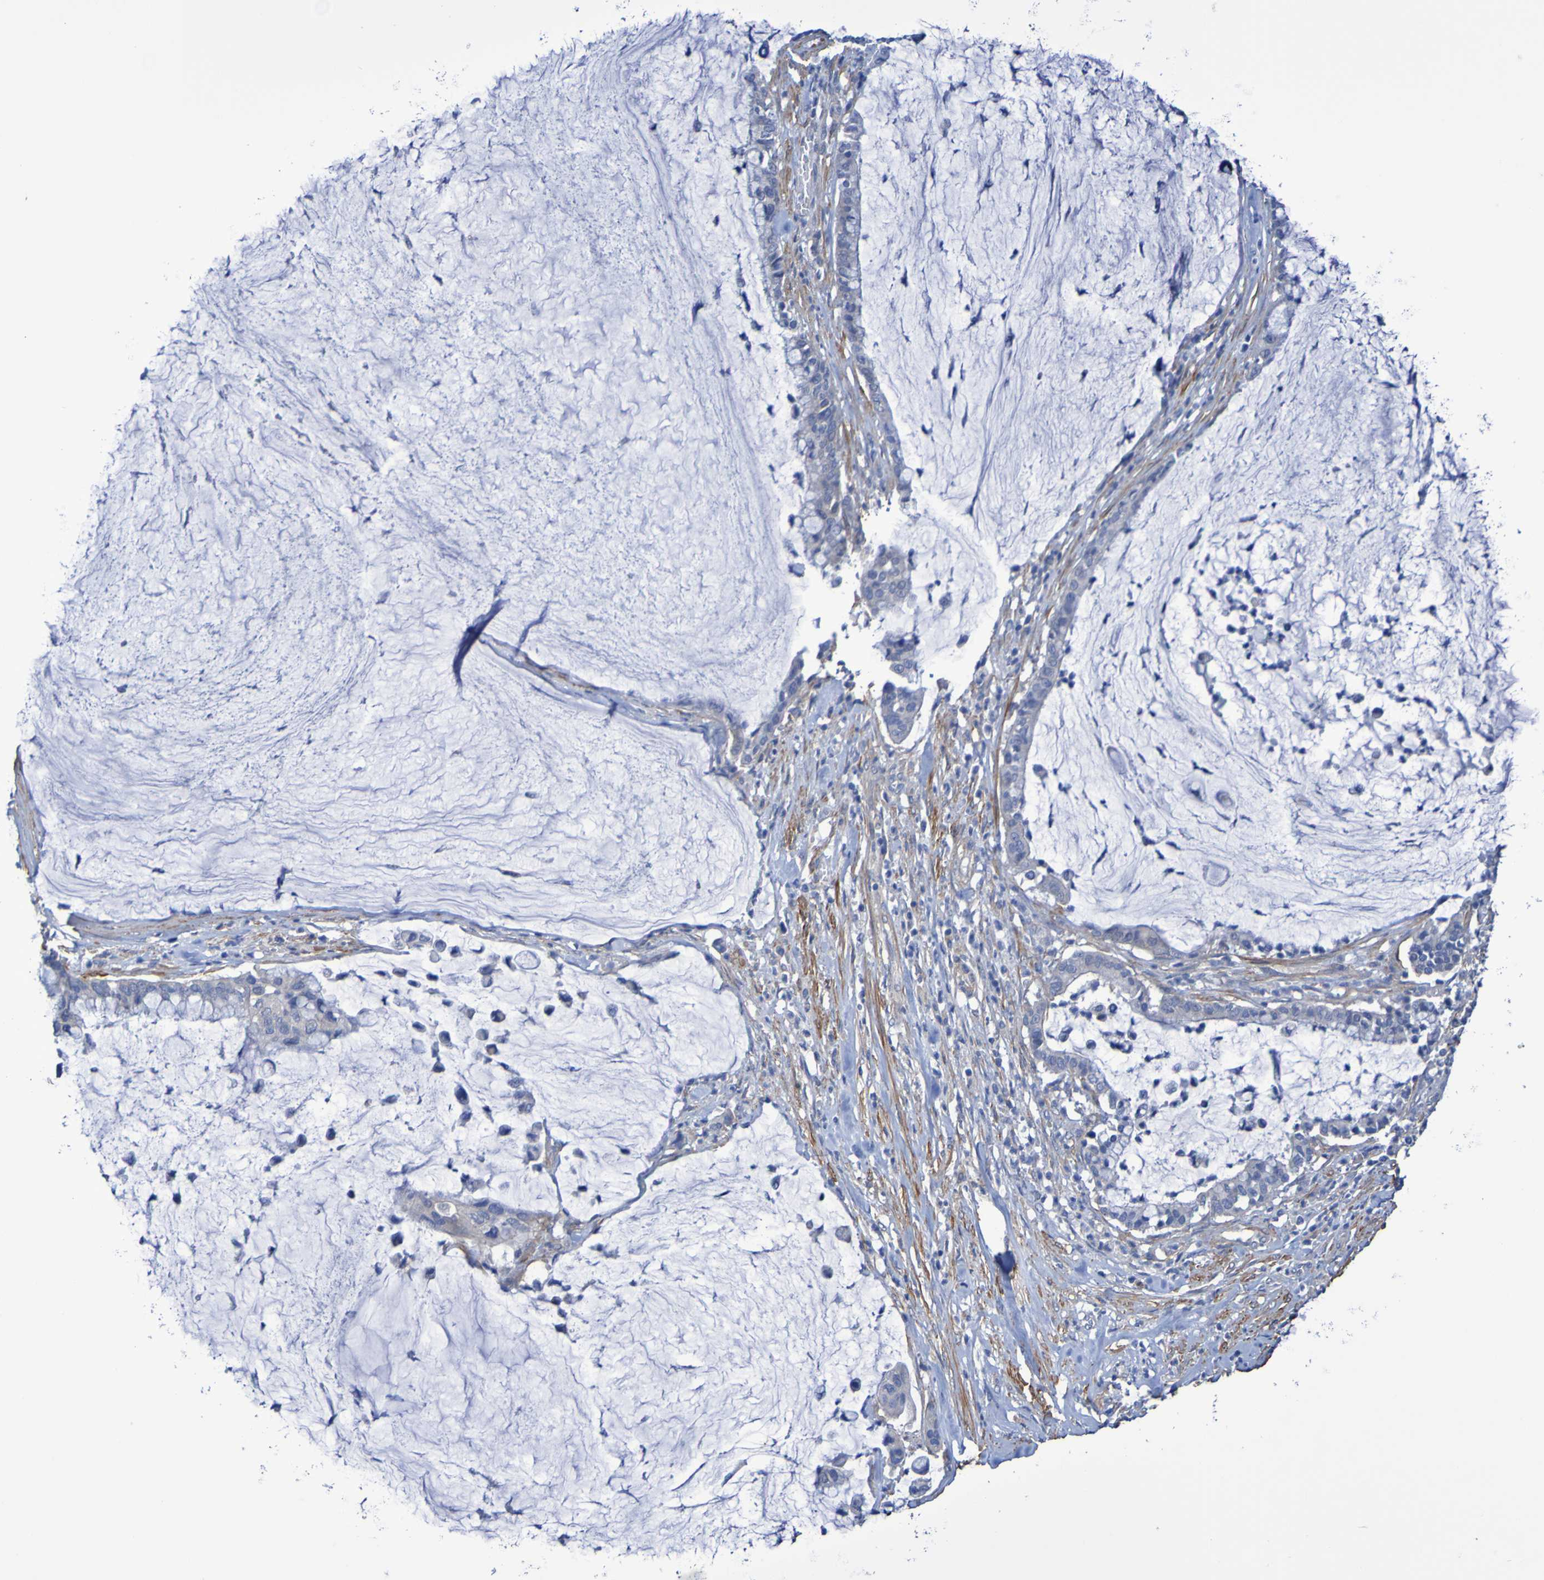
{"staining": {"intensity": "negative", "quantity": "none", "location": "none"}, "tissue": "pancreatic cancer", "cell_type": "Tumor cells", "image_type": "cancer", "snomed": [{"axis": "morphology", "description": "Adenocarcinoma, NOS"}, {"axis": "topography", "description": "Pancreas"}], "caption": "IHC micrograph of neoplastic tissue: pancreatic cancer (adenocarcinoma) stained with DAB shows no significant protein expression in tumor cells.", "gene": "SRPRB", "patient": {"sex": "male", "age": 41}}